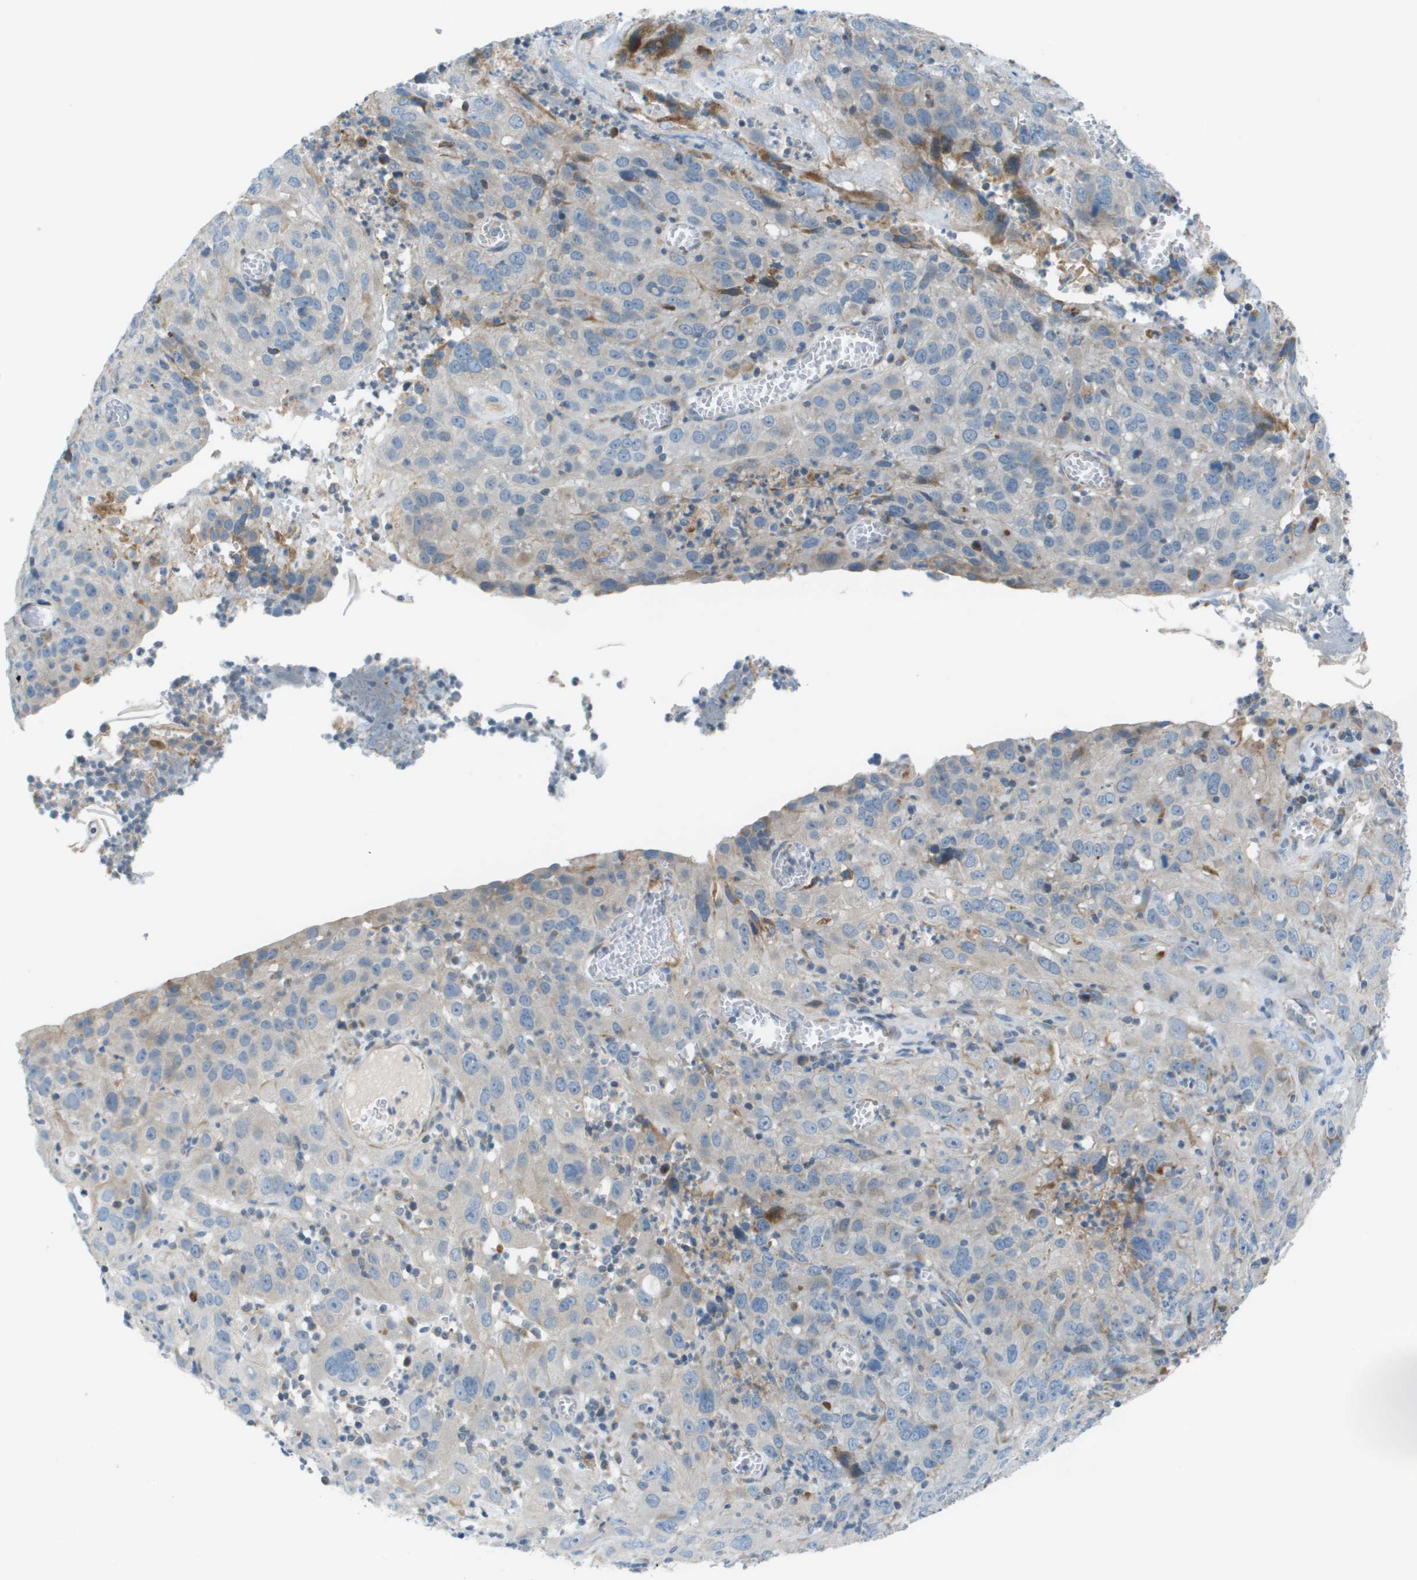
{"staining": {"intensity": "negative", "quantity": "none", "location": "none"}, "tissue": "cervical cancer", "cell_type": "Tumor cells", "image_type": "cancer", "snomed": [{"axis": "morphology", "description": "Squamous cell carcinoma, NOS"}, {"axis": "topography", "description": "Cervix"}], "caption": "Tumor cells show no significant staining in cervical cancer.", "gene": "GALNT6", "patient": {"sex": "female", "age": 32}}